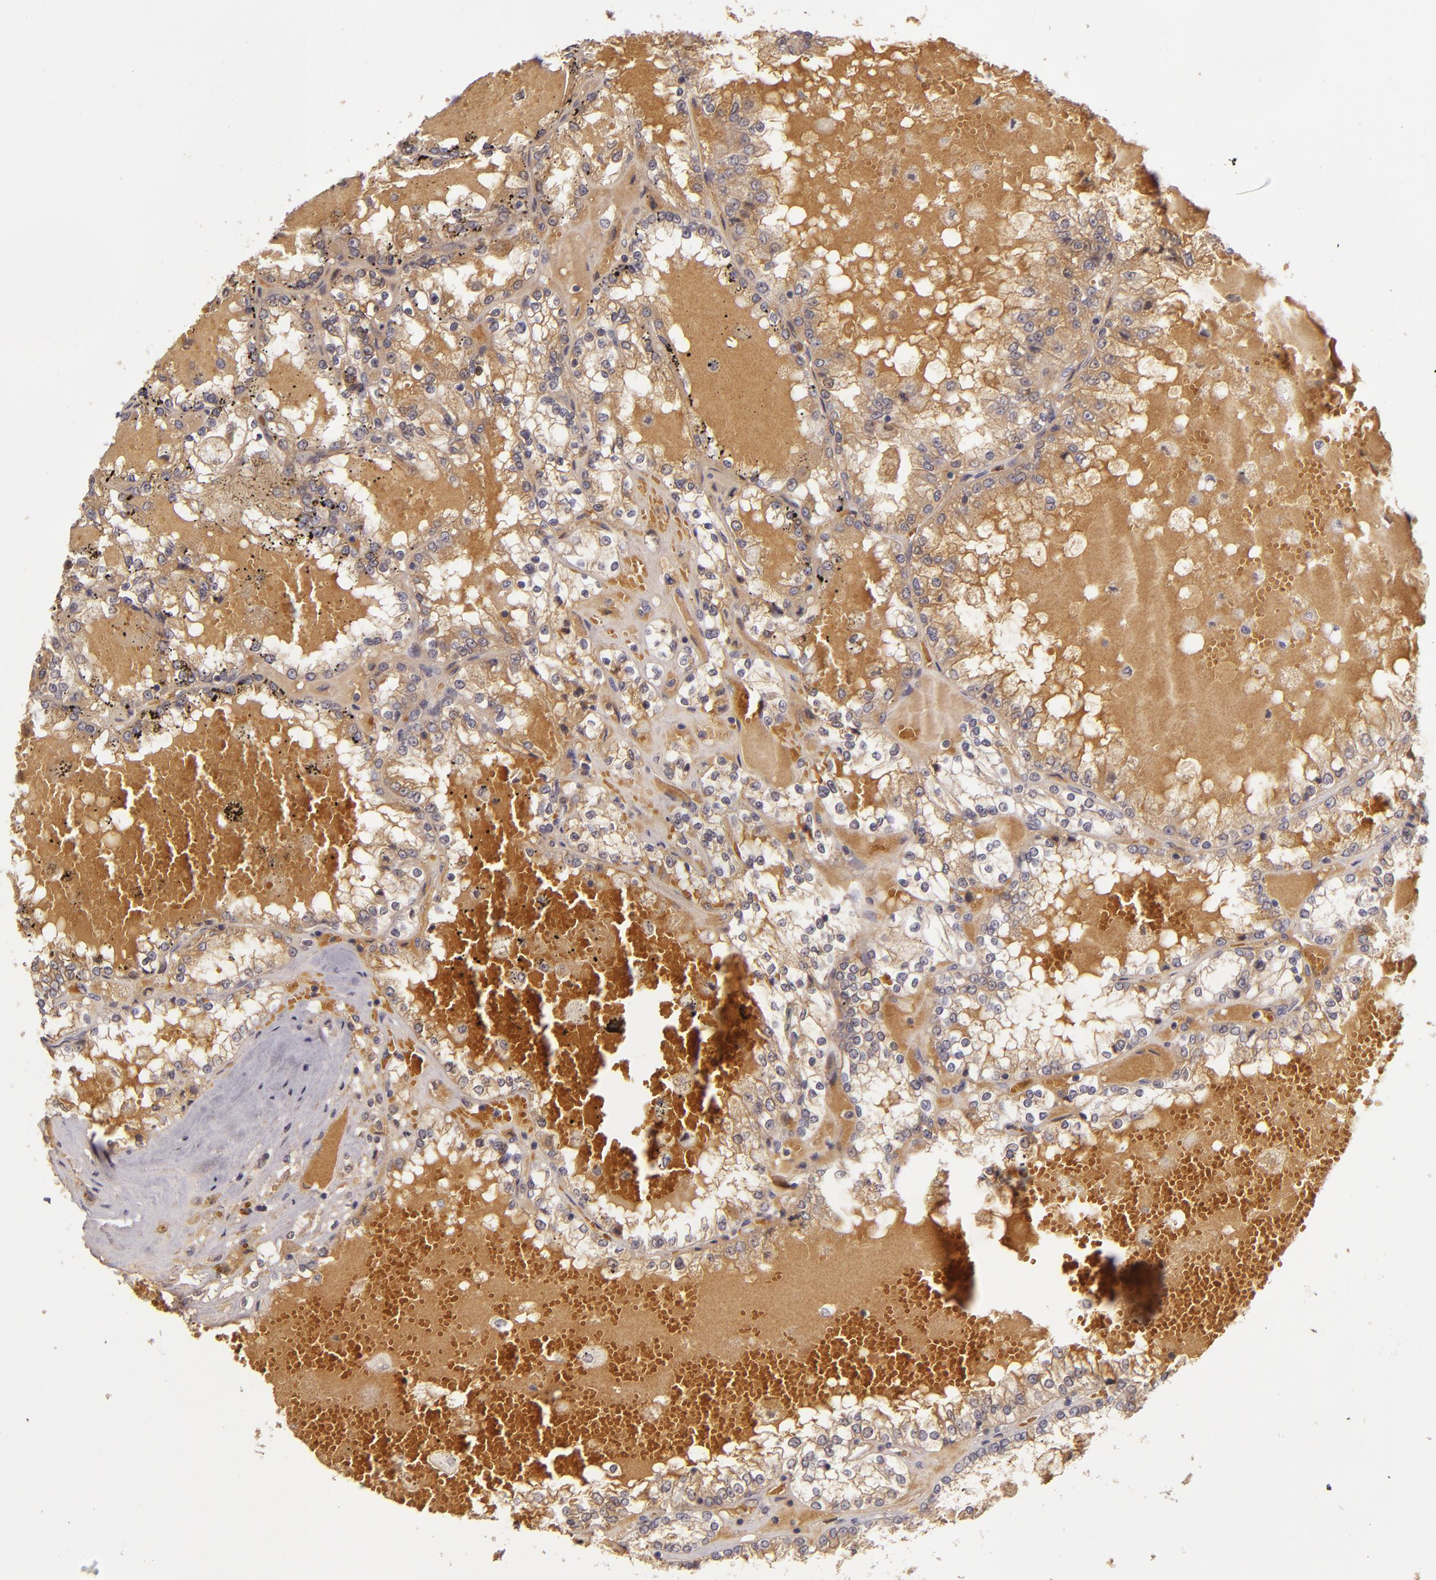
{"staining": {"intensity": "moderate", "quantity": ">75%", "location": "cytoplasmic/membranous"}, "tissue": "renal cancer", "cell_type": "Tumor cells", "image_type": "cancer", "snomed": [{"axis": "morphology", "description": "Adenocarcinoma, NOS"}, {"axis": "topography", "description": "Kidney"}], "caption": "Immunohistochemistry (IHC) photomicrograph of neoplastic tissue: human renal cancer stained using immunohistochemistry (IHC) shows medium levels of moderate protein expression localized specifically in the cytoplasmic/membranous of tumor cells, appearing as a cytoplasmic/membranous brown color.", "gene": "LRG1", "patient": {"sex": "female", "age": 56}}